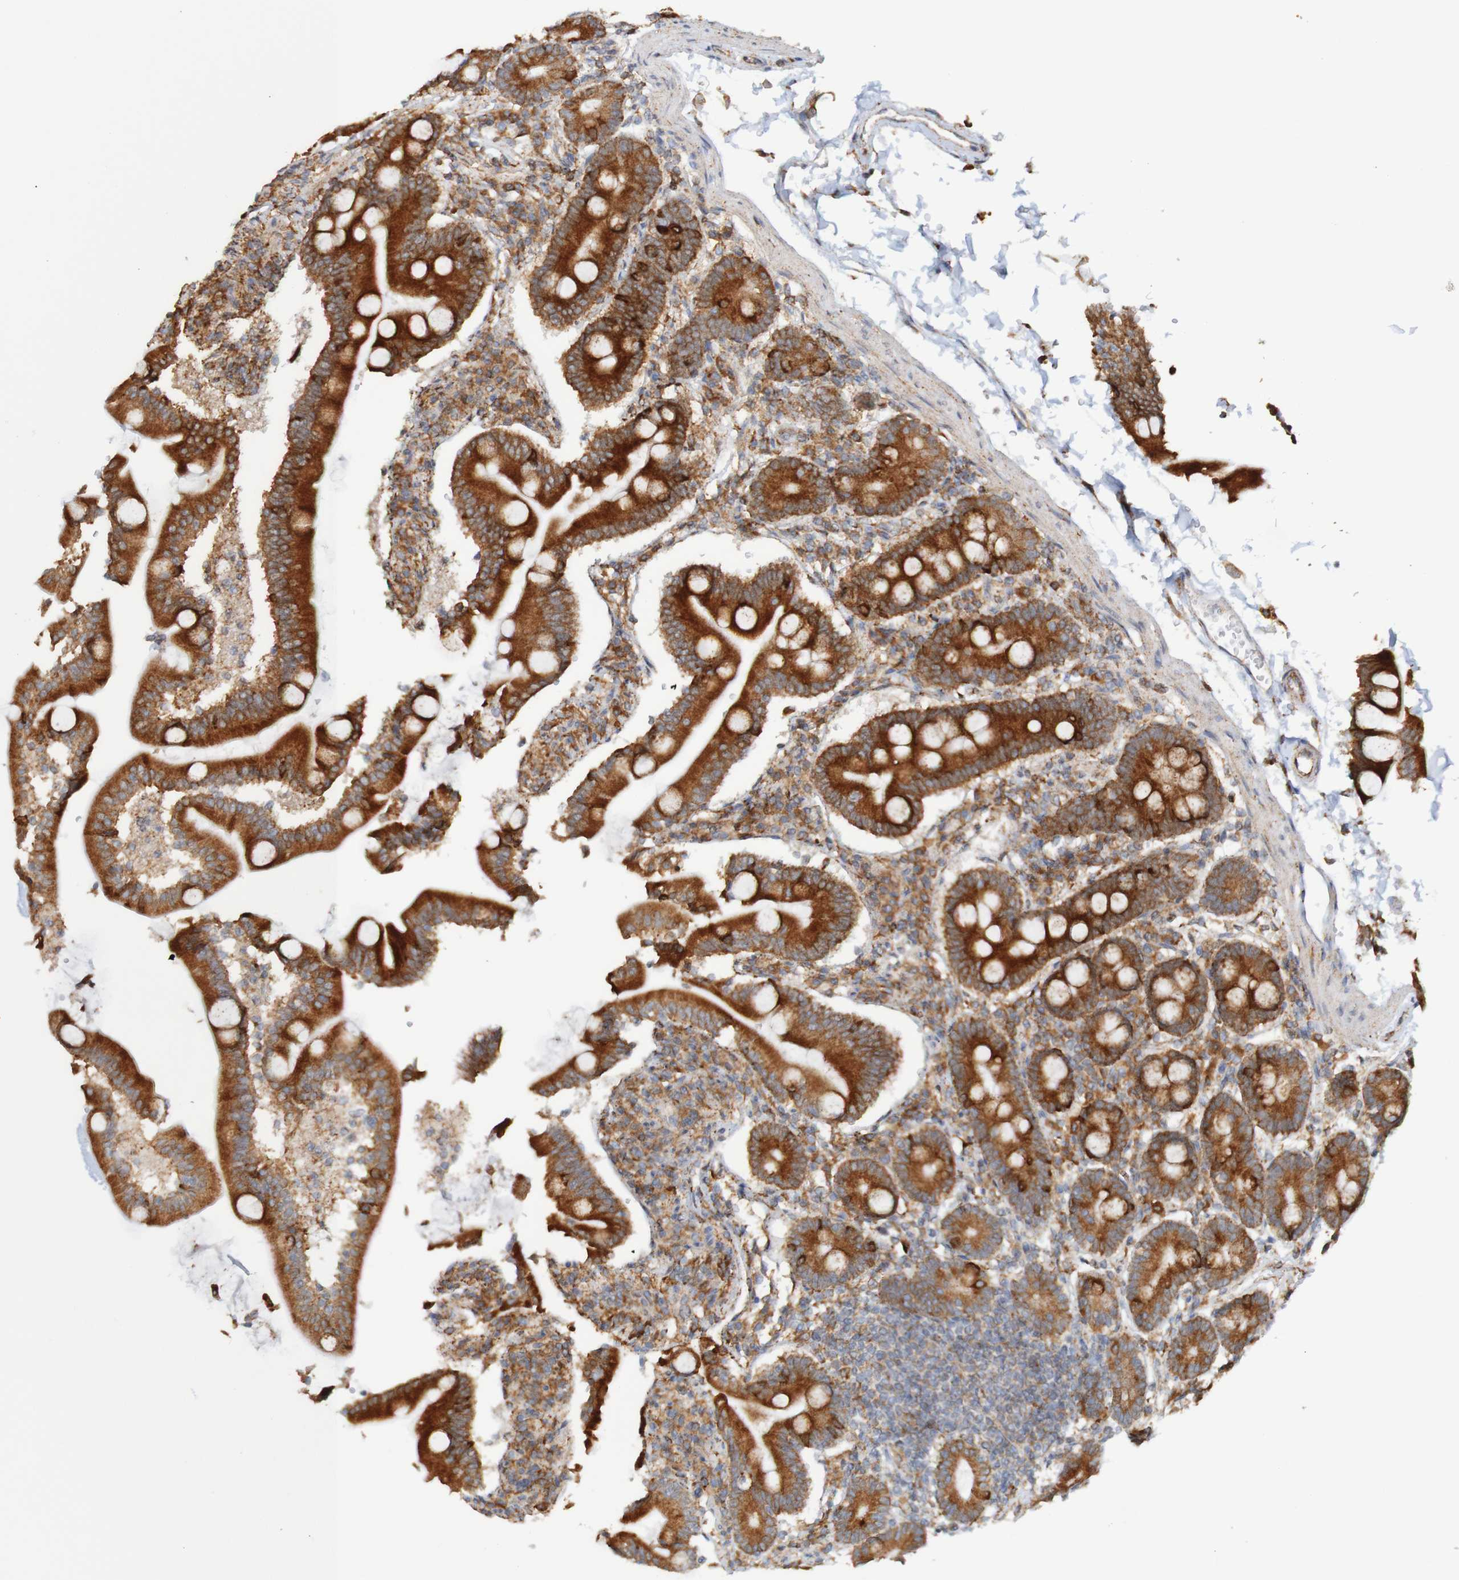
{"staining": {"intensity": "strong", "quantity": ">75%", "location": "cytoplasmic/membranous"}, "tissue": "duodenum", "cell_type": "Glandular cells", "image_type": "normal", "snomed": [{"axis": "morphology", "description": "Normal tissue, NOS"}, {"axis": "topography", "description": "Duodenum"}], "caption": "Strong cytoplasmic/membranous protein positivity is appreciated in about >75% of glandular cells in duodenum.", "gene": "PDIA3", "patient": {"sex": "male", "age": 54}}